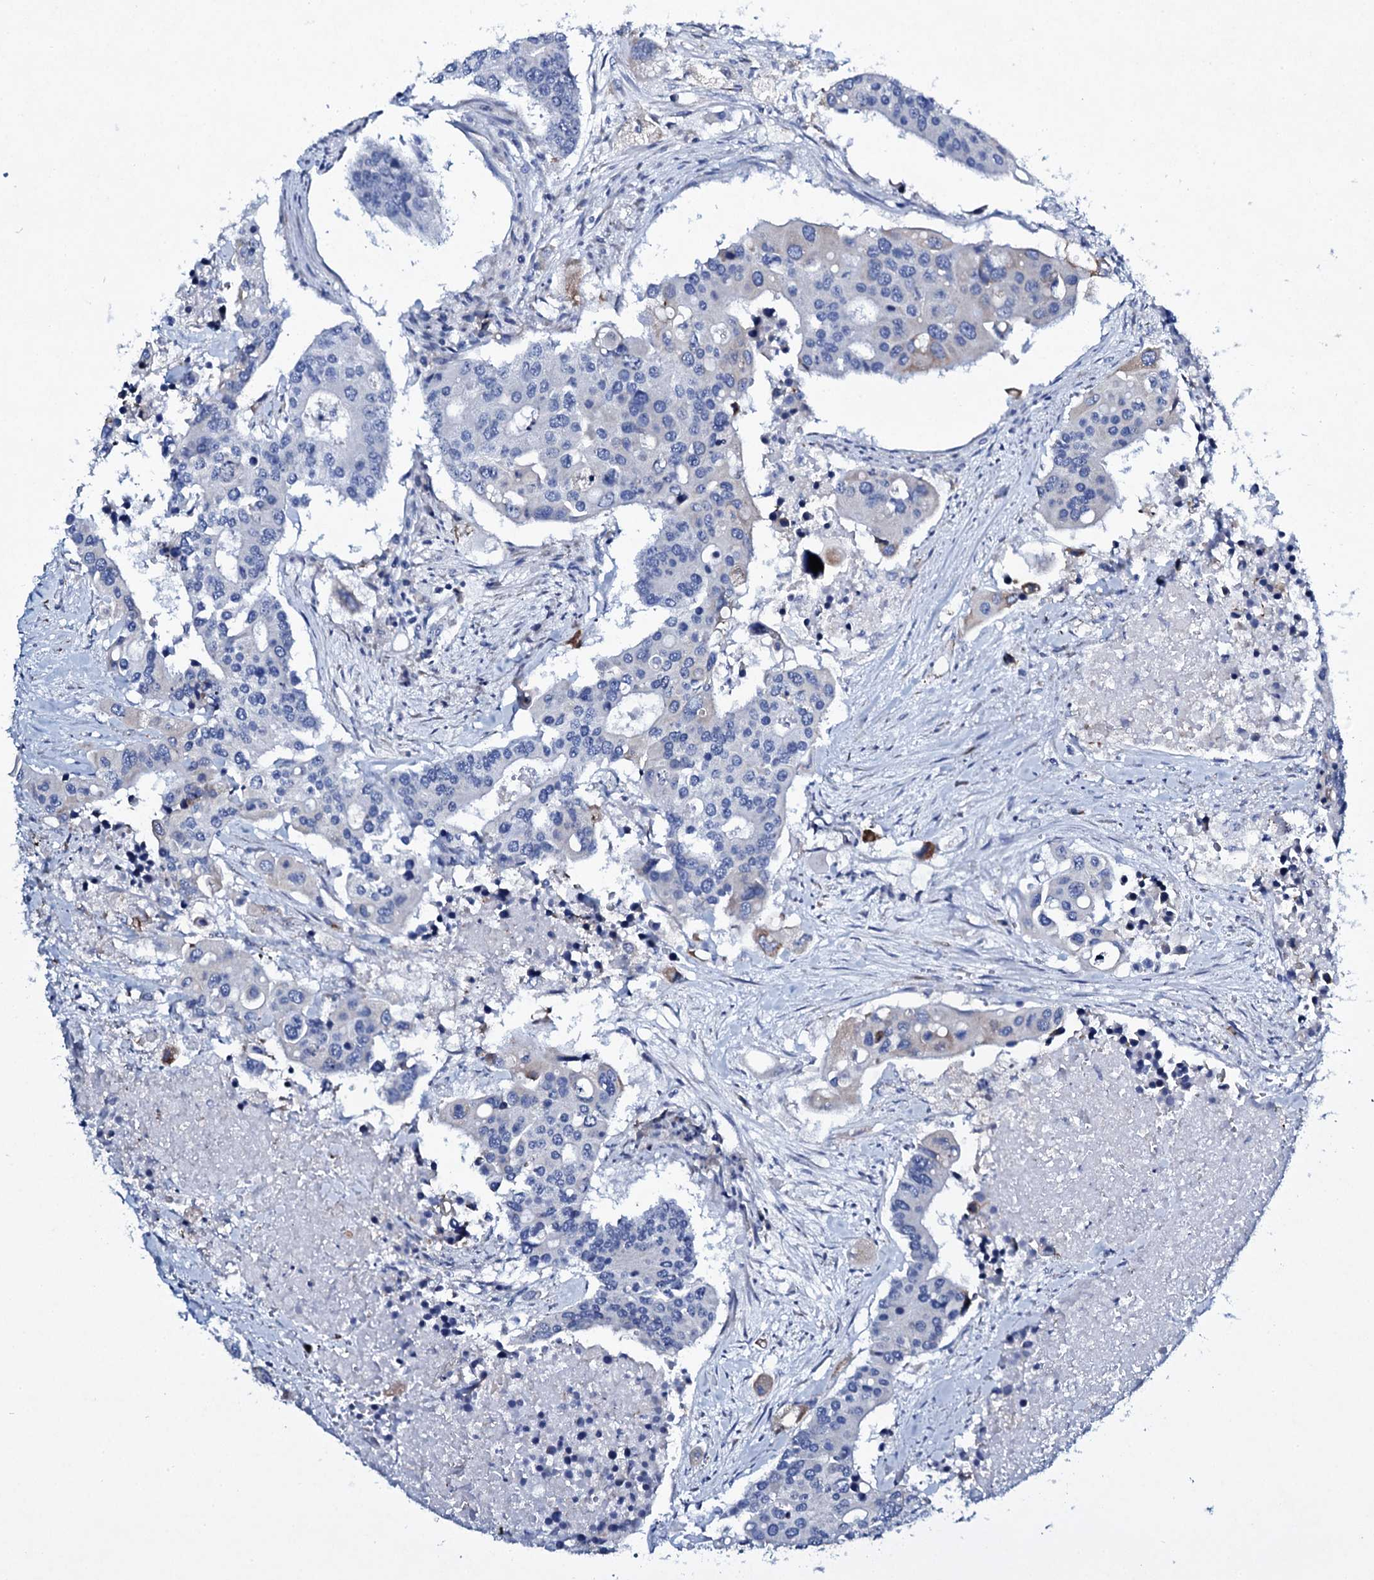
{"staining": {"intensity": "weak", "quantity": "<25%", "location": "cytoplasmic/membranous"}, "tissue": "colorectal cancer", "cell_type": "Tumor cells", "image_type": "cancer", "snomed": [{"axis": "morphology", "description": "Adenocarcinoma, NOS"}, {"axis": "topography", "description": "Colon"}], "caption": "A photomicrograph of human colorectal cancer (adenocarcinoma) is negative for staining in tumor cells.", "gene": "TPGS2", "patient": {"sex": "male", "age": 77}}